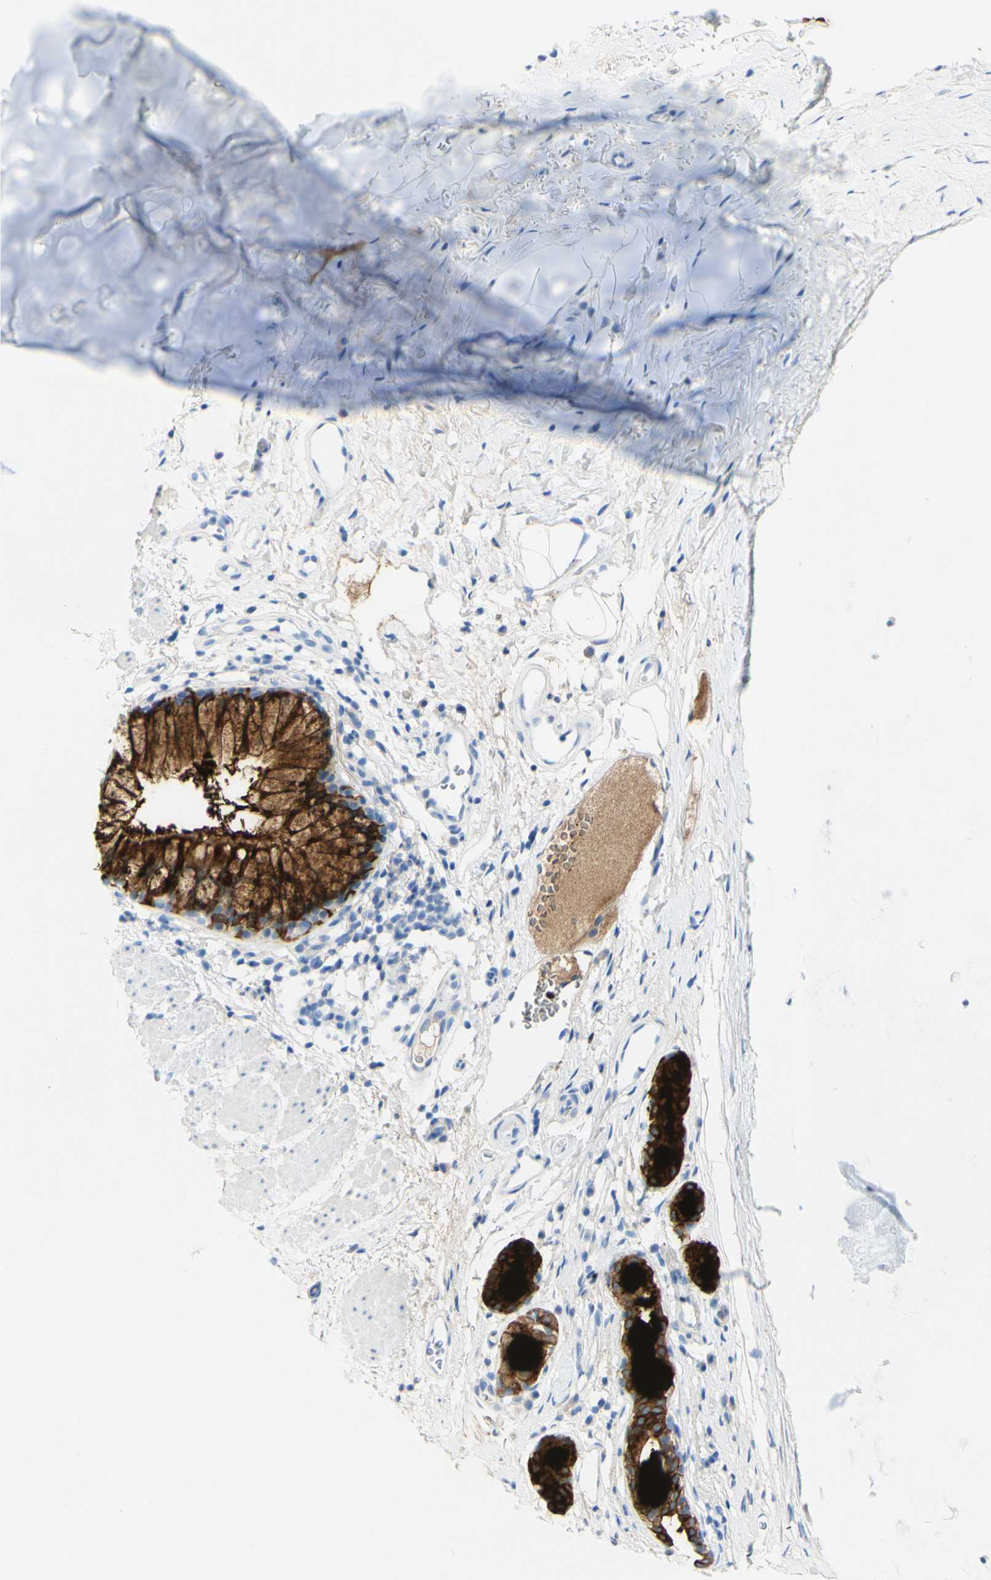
{"staining": {"intensity": "strong", "quantity": ">75%", "location": "cytoplasmic/membranous"}, "tissue": "bronchus", "cell_type": "Respiratory epithelial cells", "image_type": "normal", "snomed": [{"axis": "morphology", "description": "Normal tissue, NOS"}, {"axis": "topography", "description": "Cartilage tissue"}, {"axis": "topography", "description": "Bronchus"}], "caption": "Bronchus stained with a protein marker displays strong staining in respiratory epithelial cells.", "gene": "PIGR", "patient": {"sex": "female", "age": 53}}